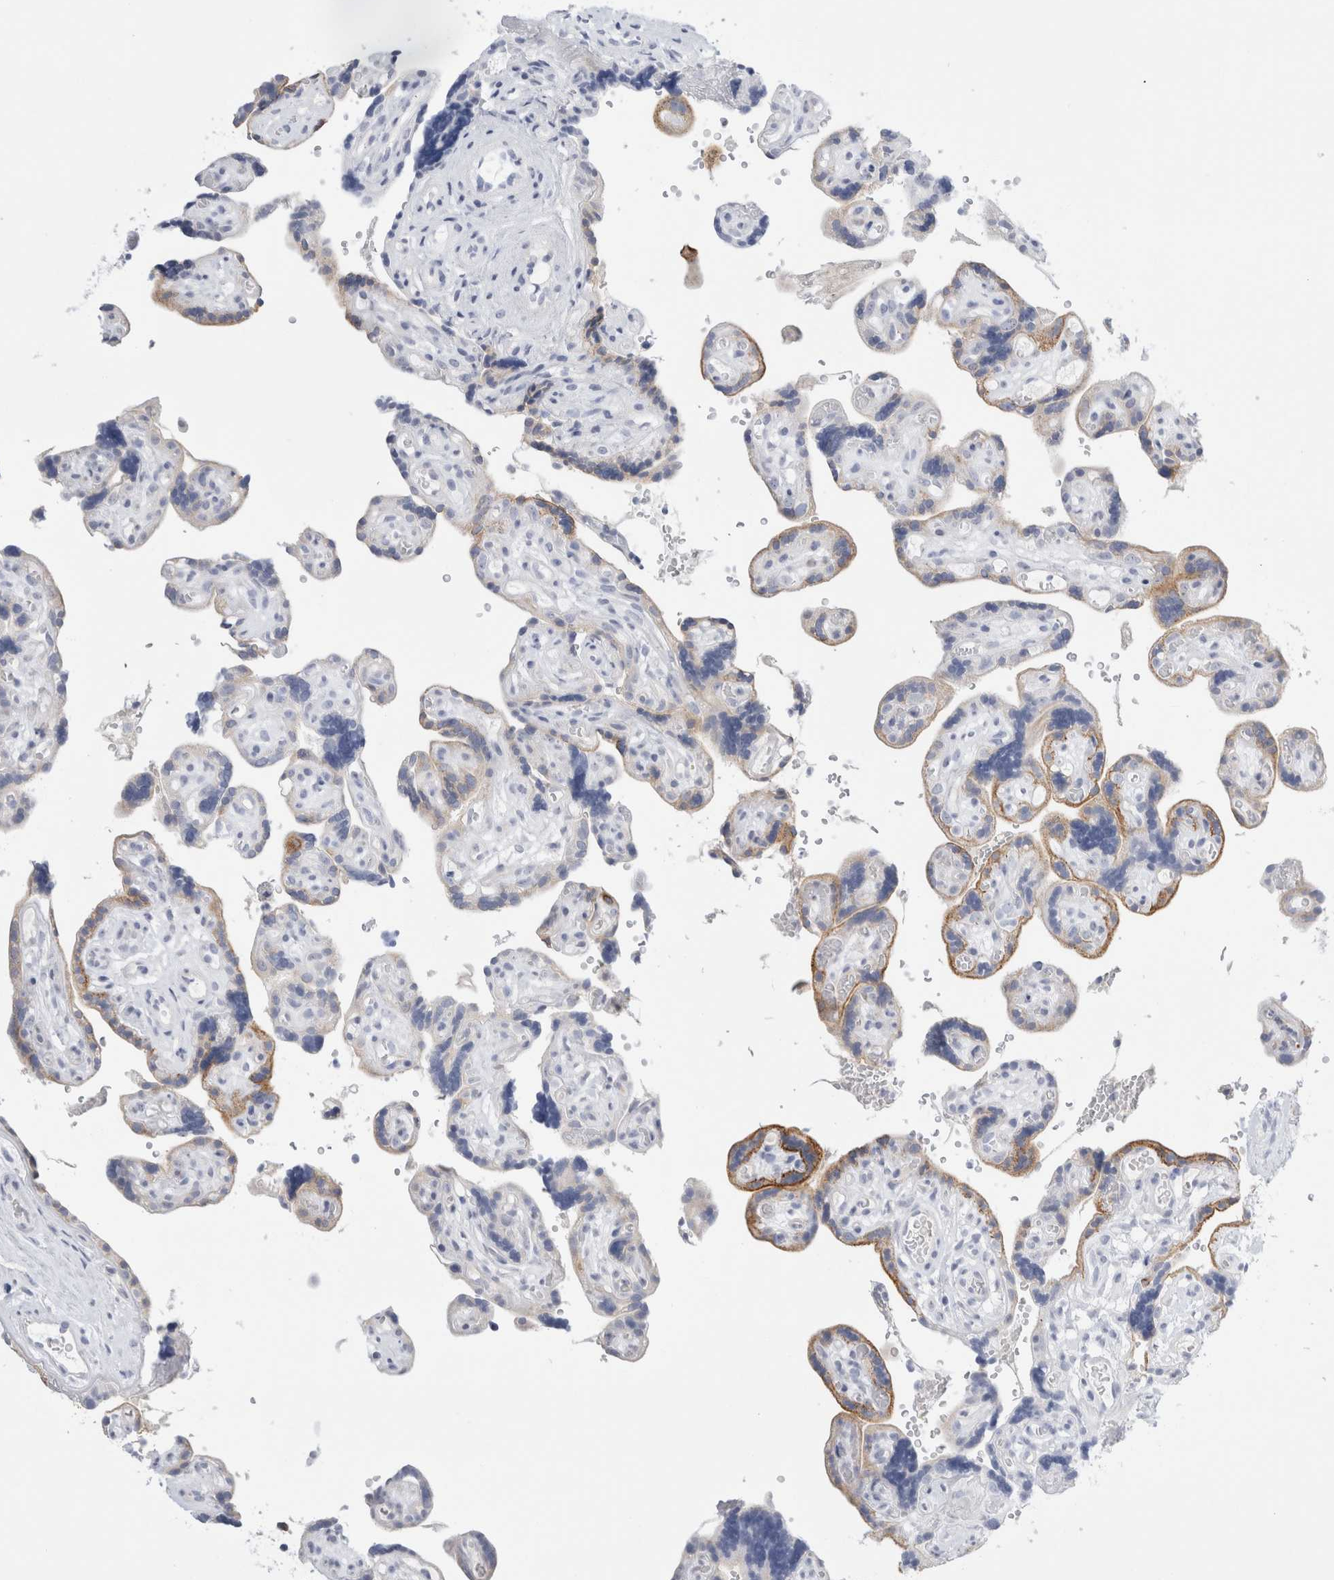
{"staining": {"intensity": "negative", "quantity": "none", "location": "none"}, "tissue": "placenta", "cell_type": "Decidual cells", "image_type": "normal", "snomed": [{"axis": "morphology", "description": "Normal tissue, NOS"}, {"axis": "topography", "description": "Placenta"}], "caption": "High power microscopy image of an immunohistochemistry image of normal placenta, revealing no significant expression in decidual cells.", "gene": "MUC15", "patient": {"sex": "female", "age": 30}}